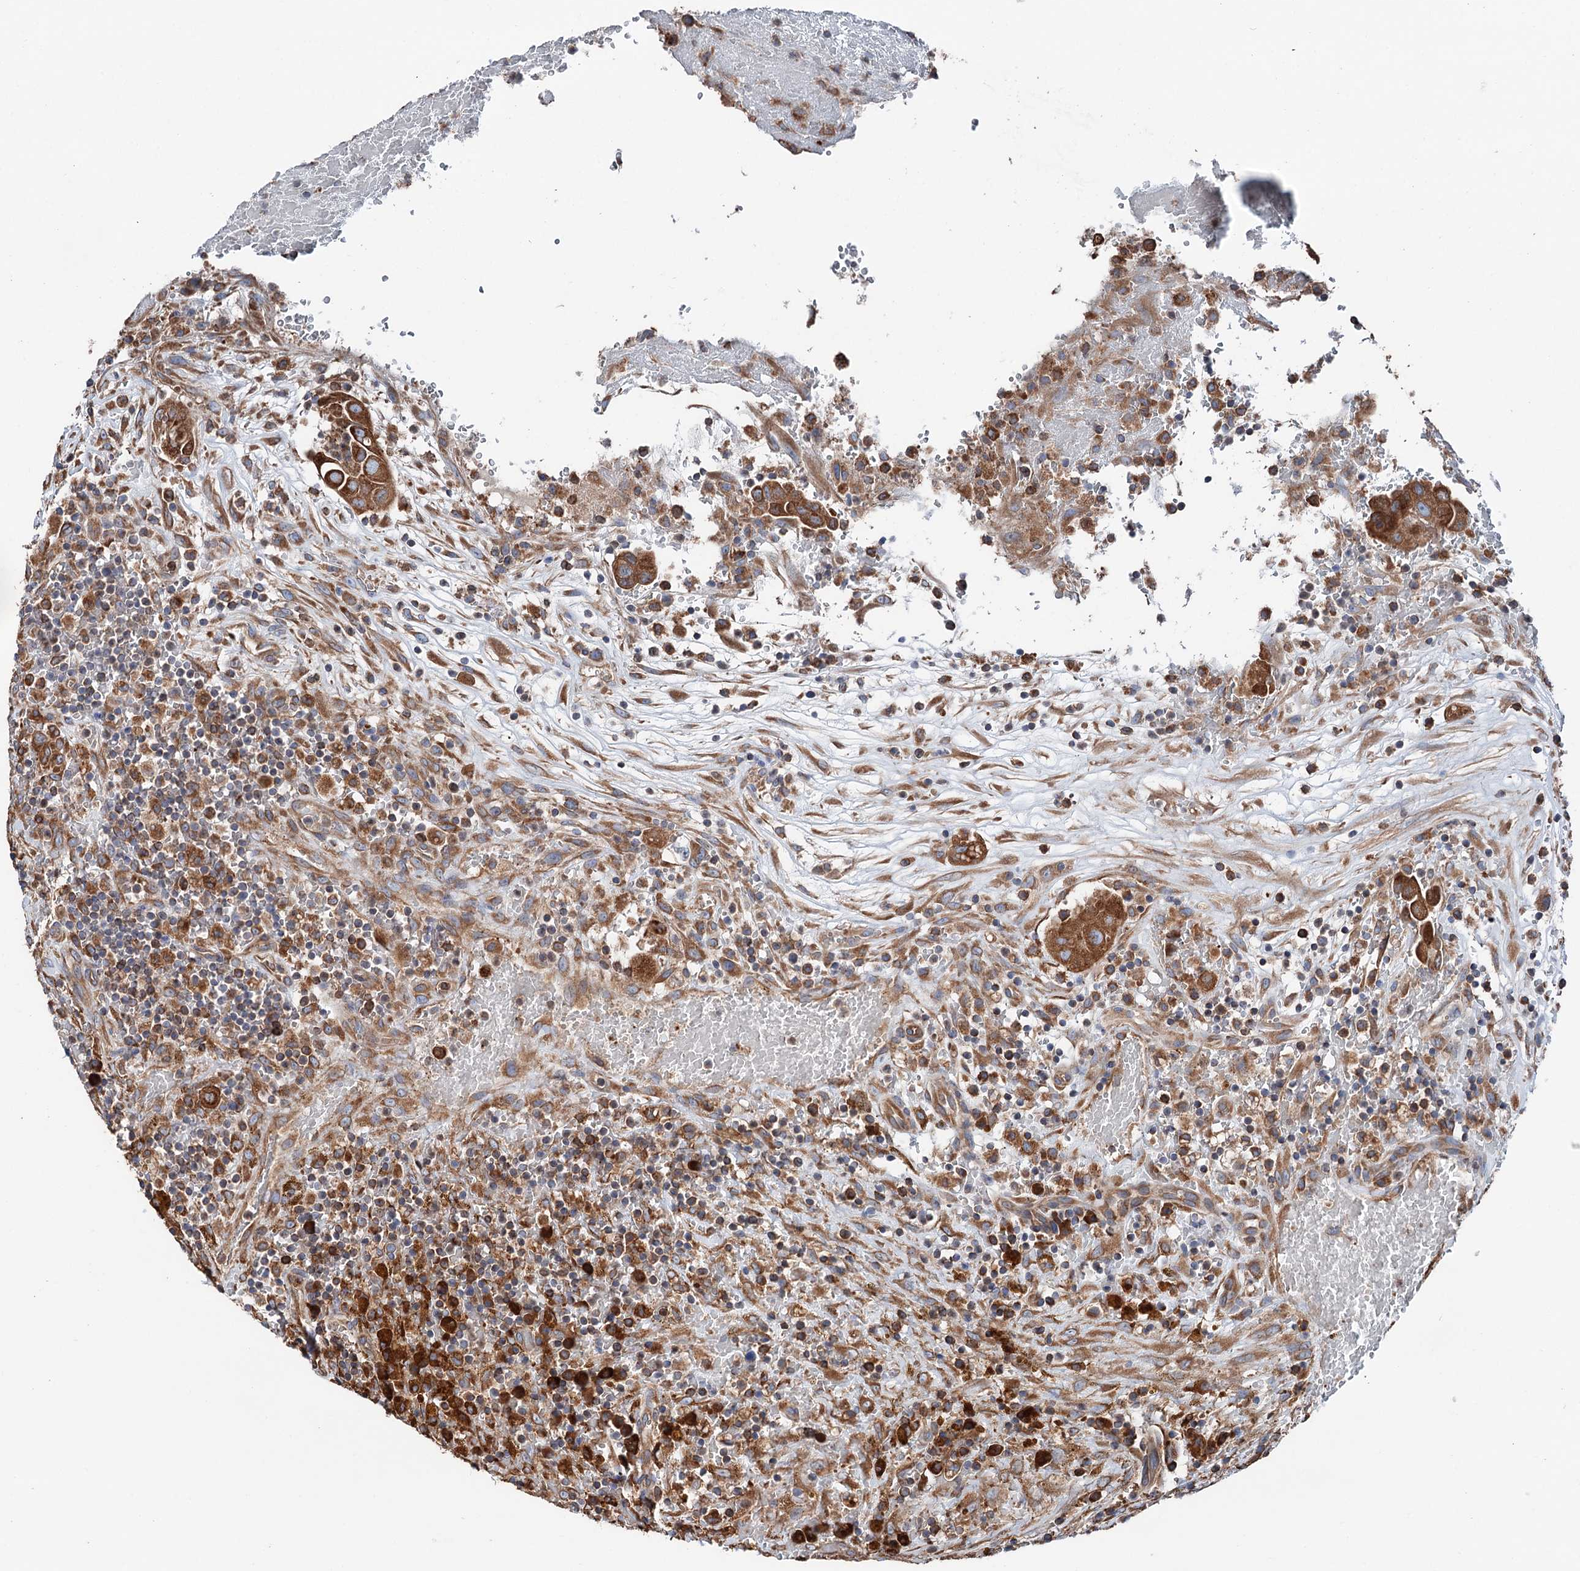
{"staining": {"intensity": "moderate", "quantity": ">75%", "location": "cytoplasmic/membranous"}, "tissue": "thyroid cancer", "cell_type": "Tumor cells", "image_type": "cancer", "snomed": [{"axis": "morphology", "description": "Papillary adenocarcinoma, NOS"}, {"axis": "topography", "description": "Thyroid gland"}], "caption": "Human papillary adenocarcinoma (thyroid) stained with a protein marker displays moderate staining in tumor cells.", "gene": "ERP29", "patient": {"sex": "male", "age": 77}}